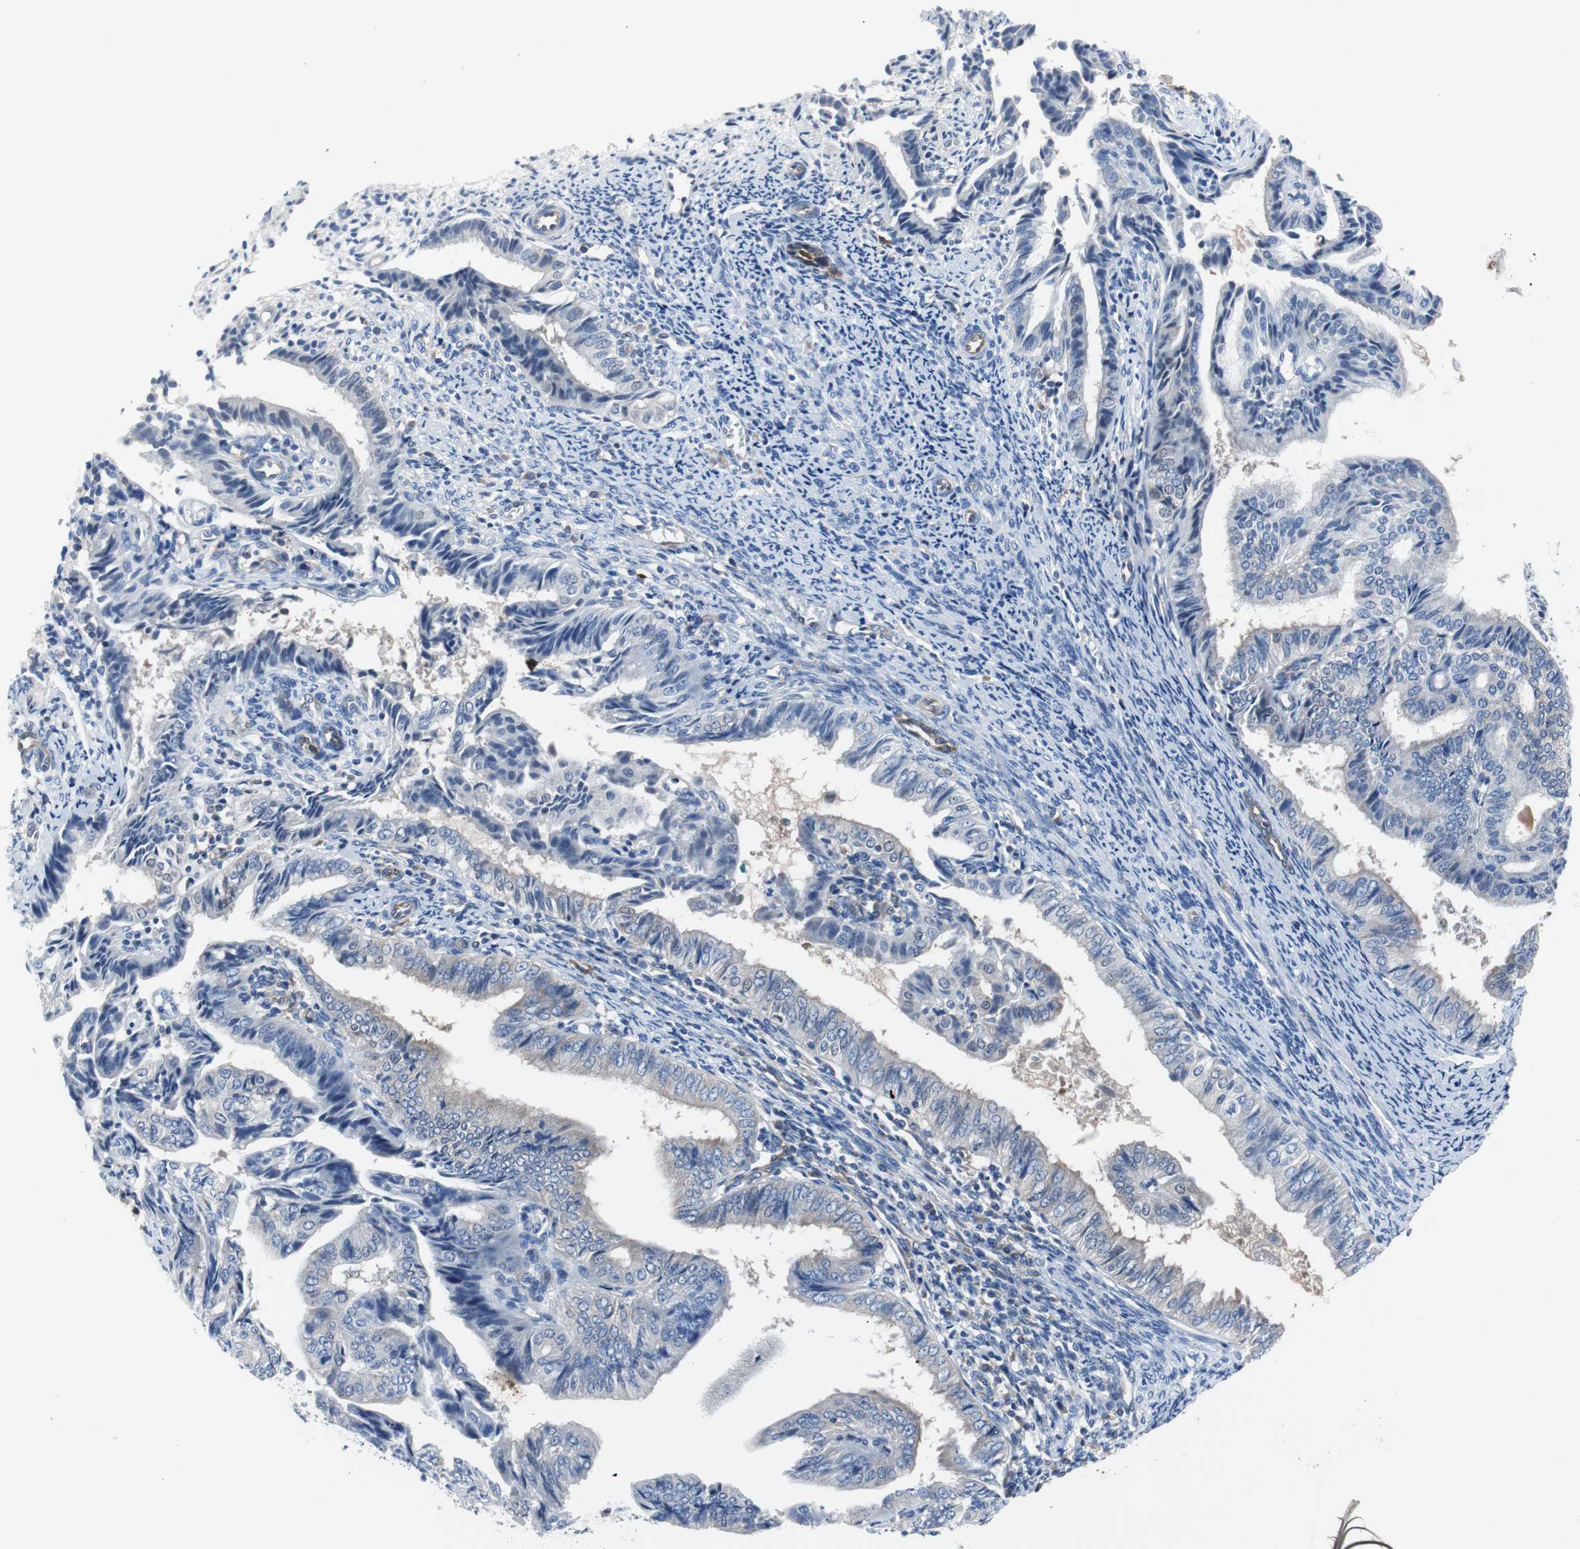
{"staining": {"intensity": "weak", "quantity": "<25%", "location": "cytoplasmic/membranous"}, "tissue": "endometrial cancer", "cell_type": "Tumor cells", "image_type": "cancer", "snomed": [{"axis": "morphology", "description": "Adenocarcinoma, NOS"}, {"axis": "topography", "description": "Endometrium"}], "caption": "Immunohistochemistry histopathology image of neoplastic tissue: adenocarcinoma (endometrial) stained with DAB (3,3'-diaminobenzidine) displays no significant protein expression in tumor cells. (DAB (3,3'-diaminobenzidine) immunohistochemistry visualized using brightfield microscopy, high magnification).", "gene": "EEF2K", "patient": {"sex": "female", "age": 58}}